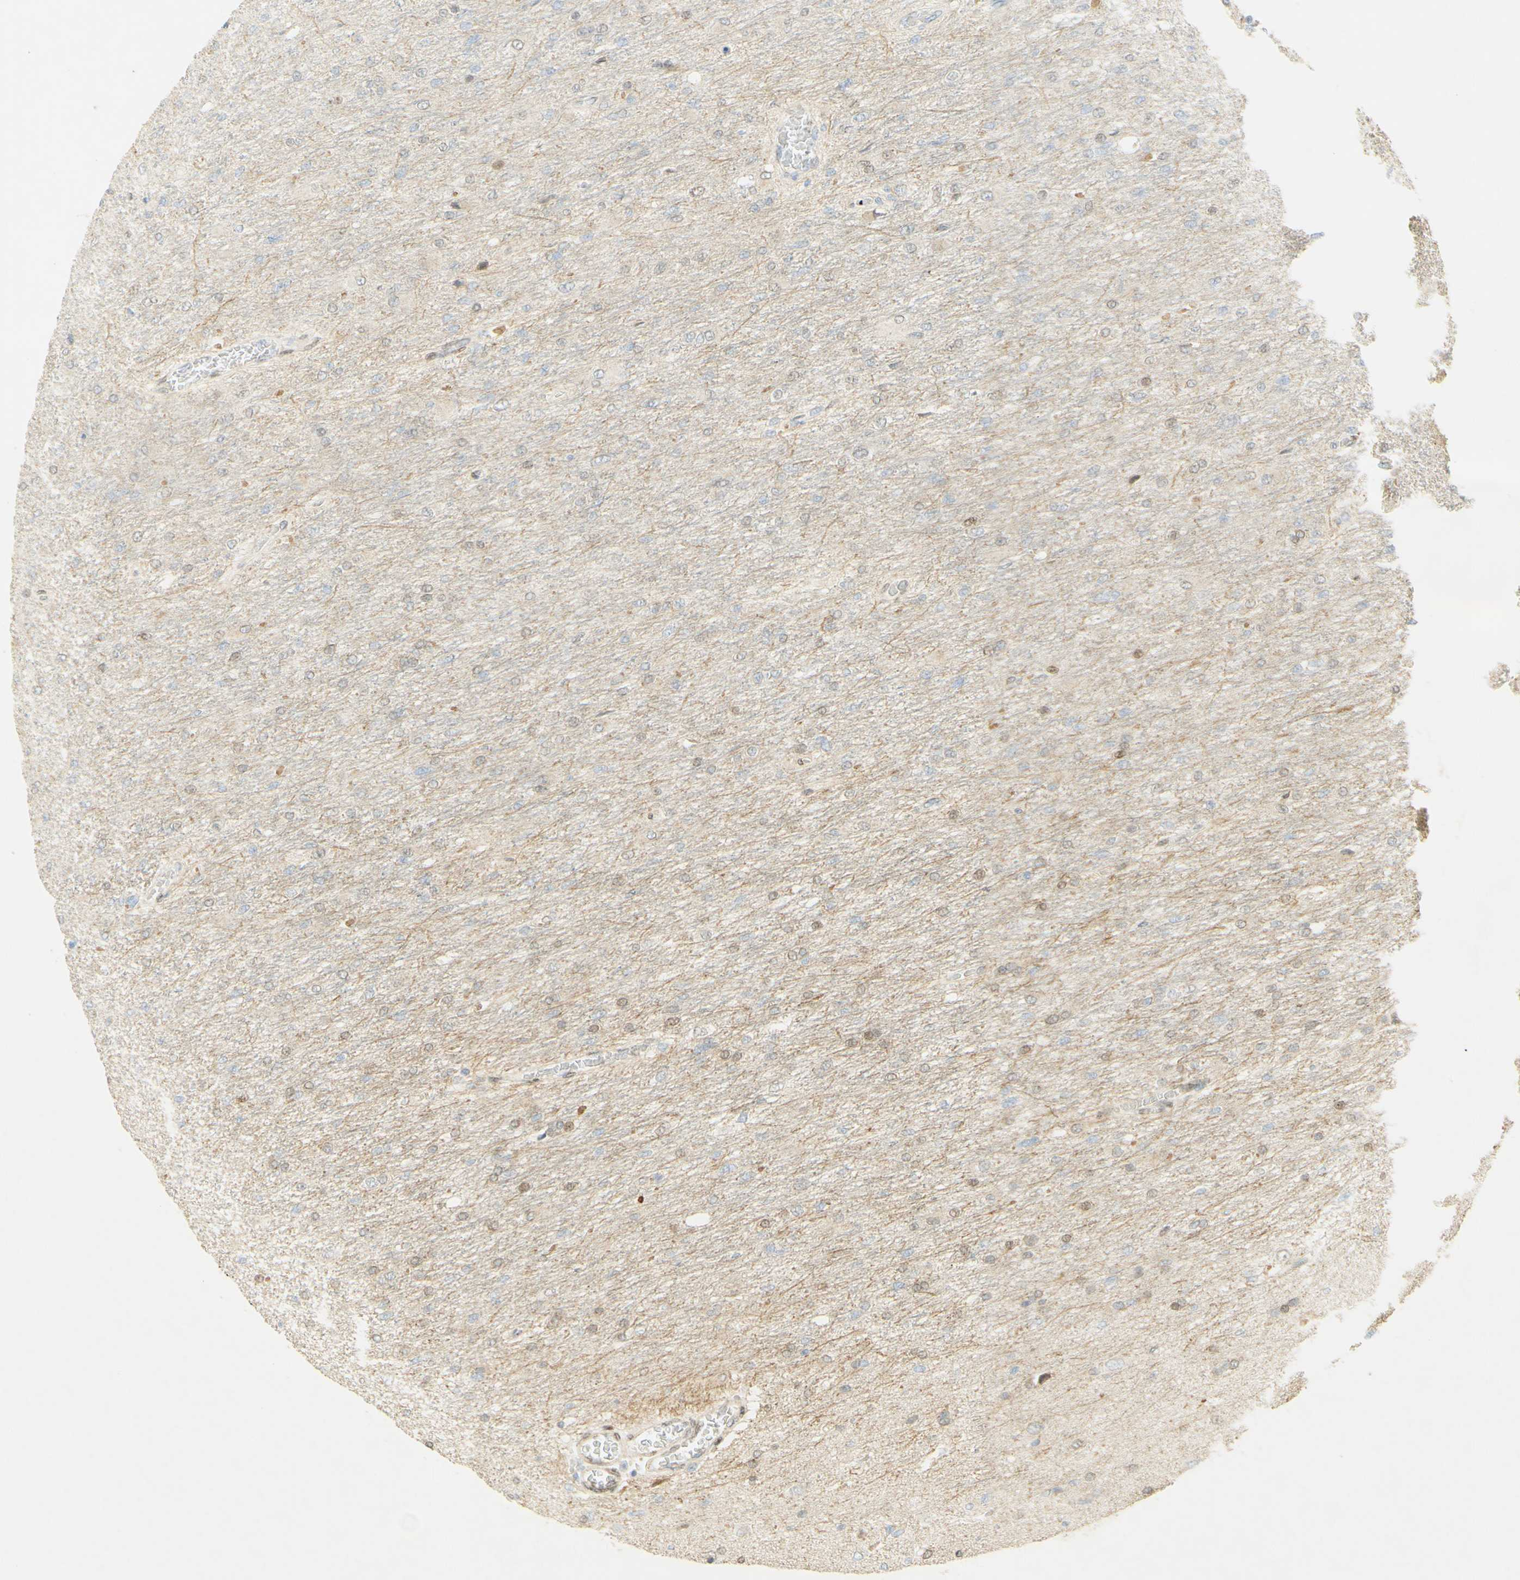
{"staining": {"intensity": "weak", "quantity": "25%-75%", "location": "nuclear"}, "tissue": "glioma", "cell_type": "Tumor cells", "image_type": "cancer", "snomed": [{"axis": "morphology", "description": "Glioma, malignant, High grade"}, {"axis": "topography", "description": "Cerebral cortex"}], "caption": "High-power microscopy captured an immunohistochemistry (IHC) micrograph of malignant high-grade glioma, revealing weak nuclear staining in approximately 25%-75% of tumor cells.", "gene": "E2F1", "patient": {"sex": "female", "age": 36}}